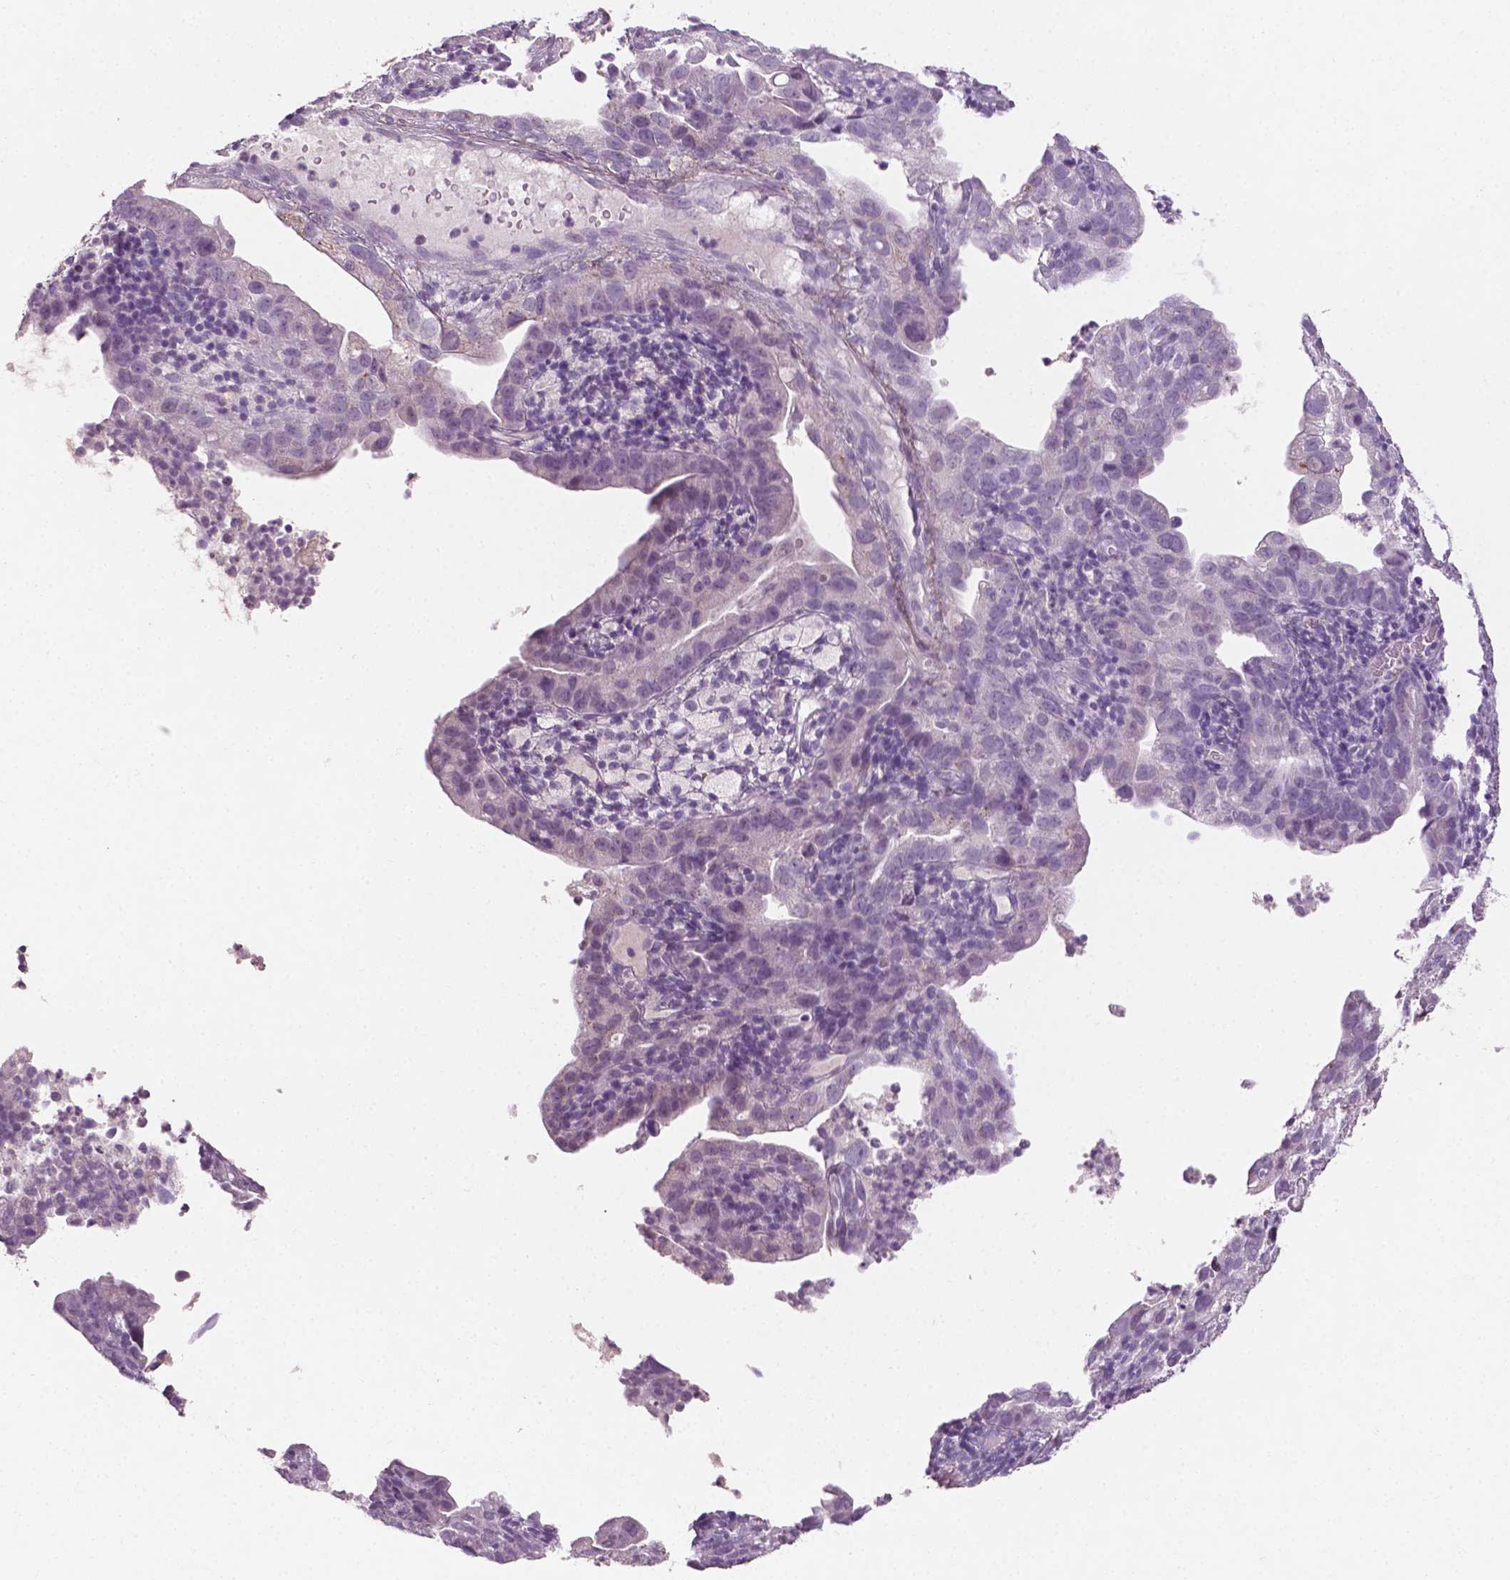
{"staining": {"intensity": "negative", "quantity": "none", "location": "none"}, "tissue": "endometrial cancer", "cell_type": "Tumor cells", "image_type": "cancer", "snomed": [{"axis": "morphology", "description": "Adenocarcinoma, NOS"}, {"axis": "topography", "description": "Endometrium"}], "caption": "A micrograph of endometrial adenocarcinoma stained for a protein reveals no brown staining in tumor cells.", "gene": "DLG2", "patient": {"sex": "female", "age": 57}}